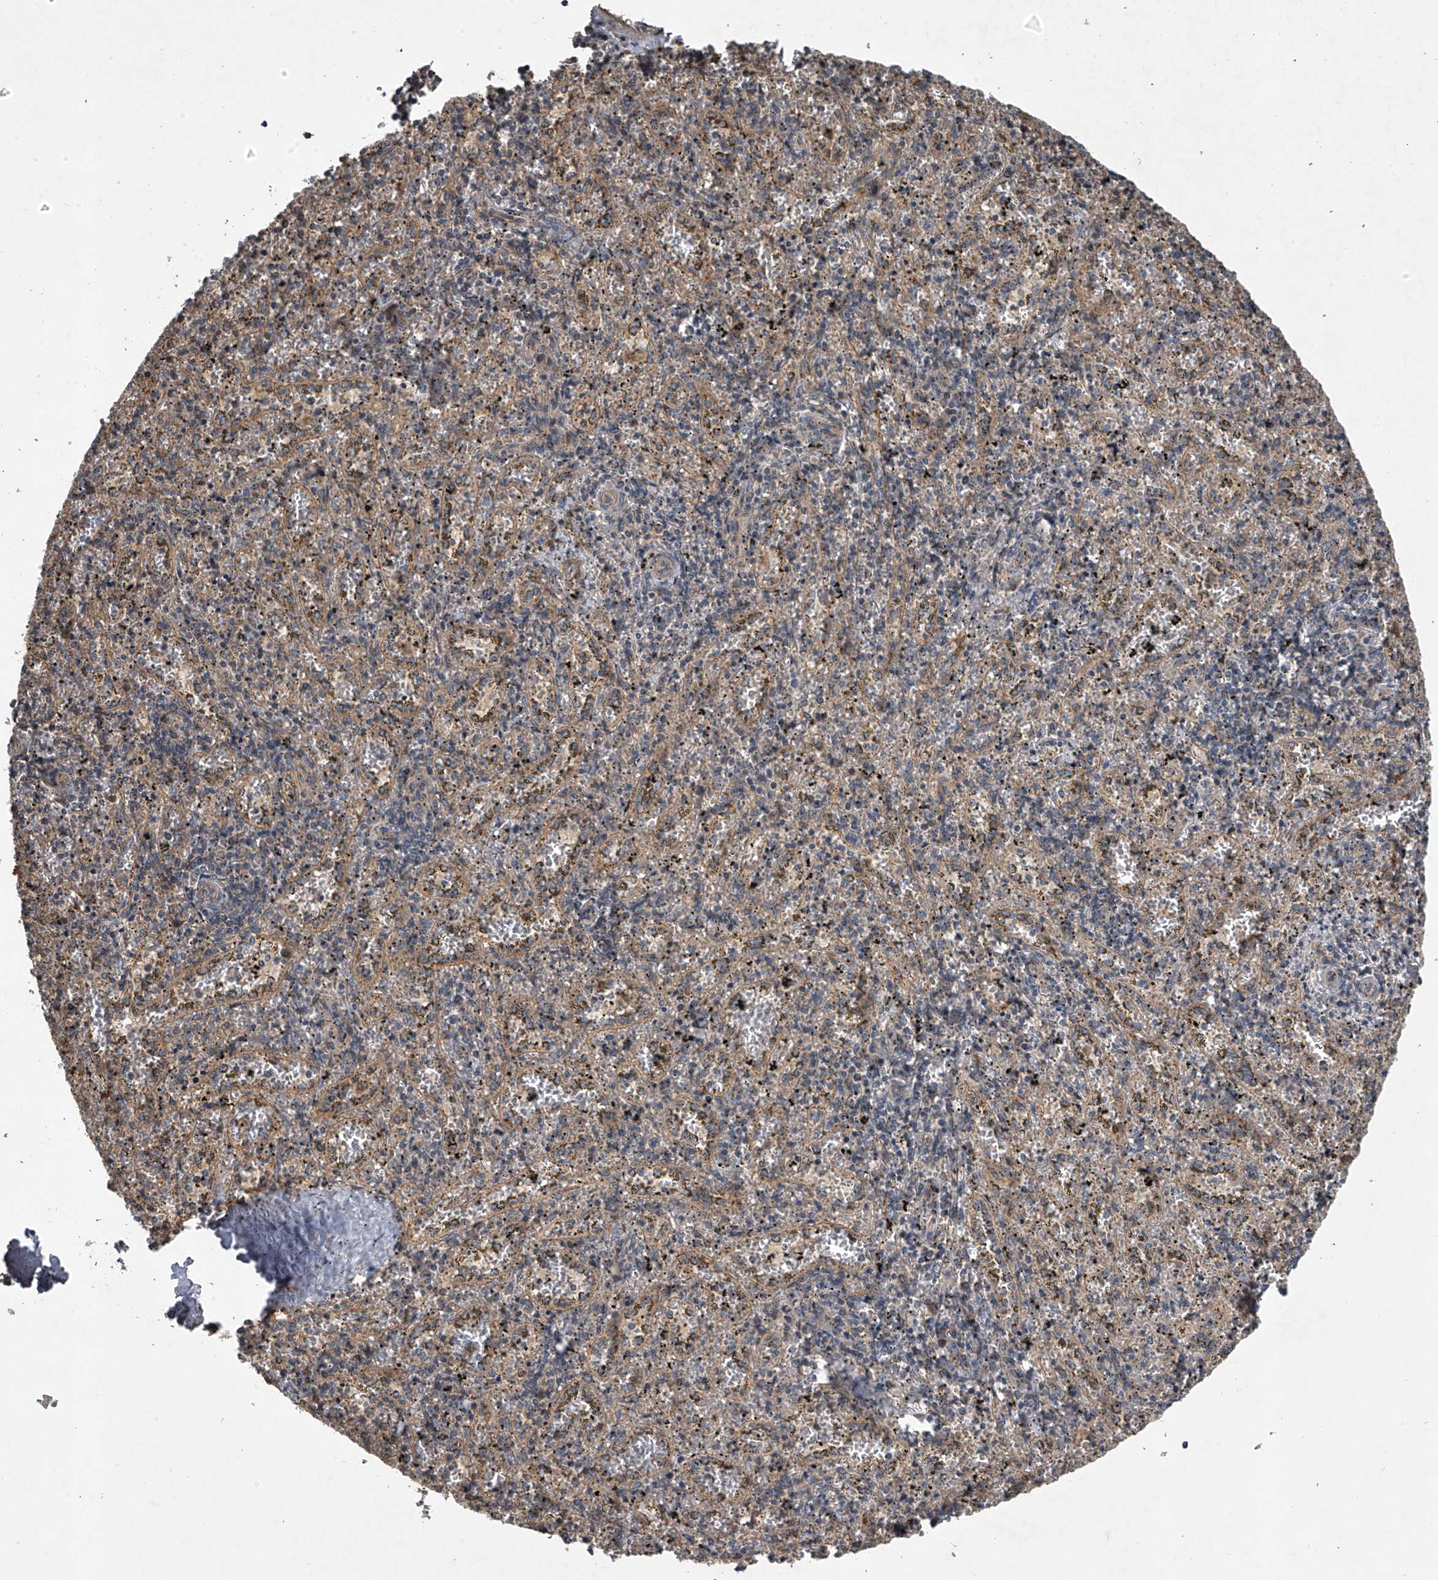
{"staining": {"intensity": "negative", "quantity": "none", "location": "none"}, "tissue": "spleen", "cell_type": "Cells in red pulp", "image_type": "normal", "snomed": [{"axis": "morphology", "description": "Normal tissue, NOS"}, {"axis": "topography", "description": "Spleen"}], "caption": "IHC micrograph of benign spleen: spleen stained with DAB (3,3'-diaminobenzidine) shows no significant protein staining in cells in red pulp. (DAB immunohistochemistry (IHC), high magnification).", "gene": "NFS1", "patient": {"sex": "male", "age": 11}}